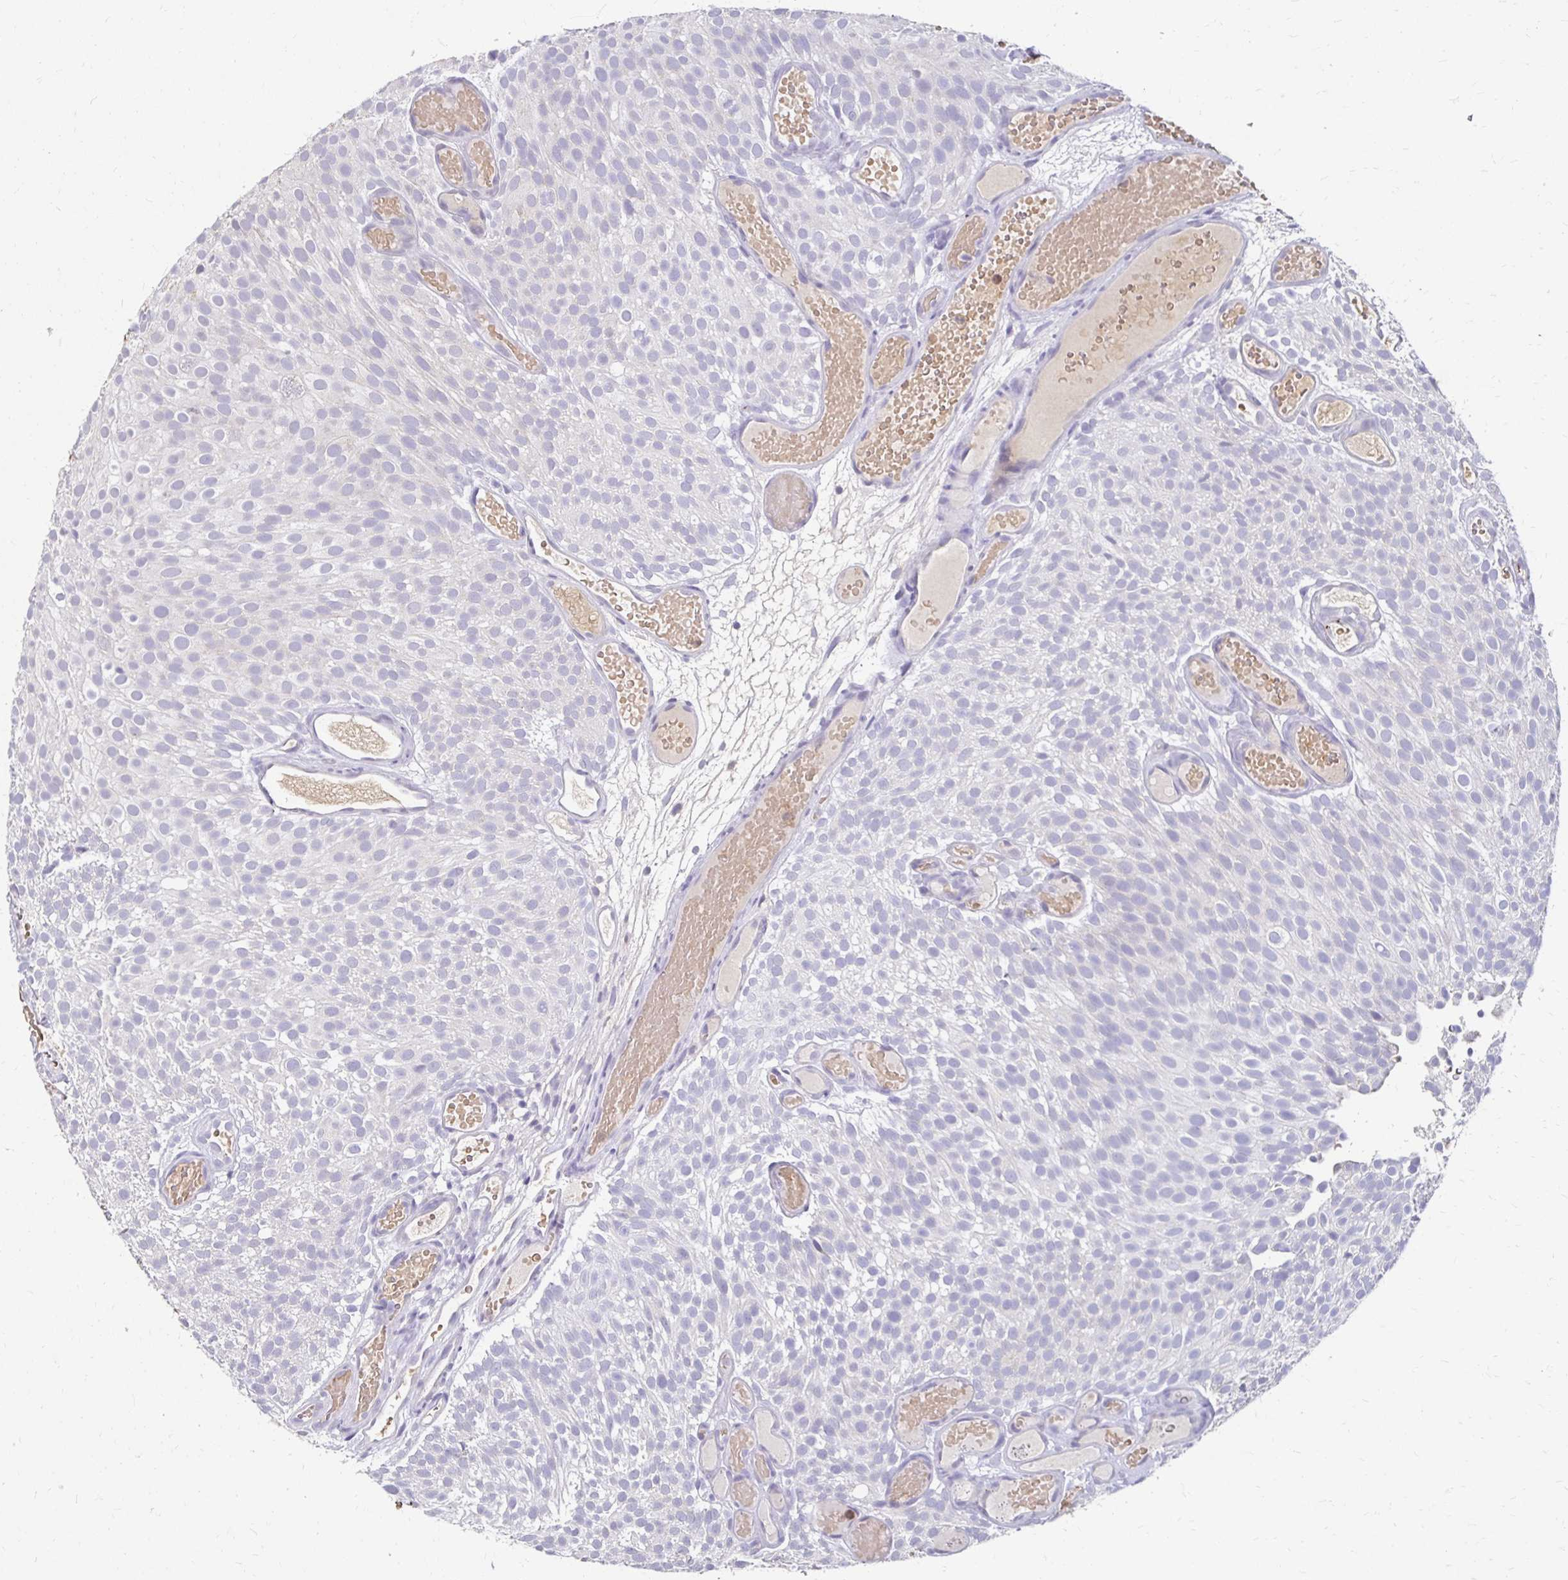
{"staining": {"intensity": "negative", "quantity": "none", "location": "none"}, "tissue": "urothelial cancer", "cell_type": "Tumor cells", "image_type": "cancer", "snomed": [{"axis": "morphology", "description": "Urothelial carcinoma, Low grade"}, {"axis": "topography", "description": "Urinary bladder"}], "caption": "There is no significant staining in tumor cells of low-grade urothelial carcinoma.", "gene": "GK2", "patient": {"sex": "male", "age": 78}}